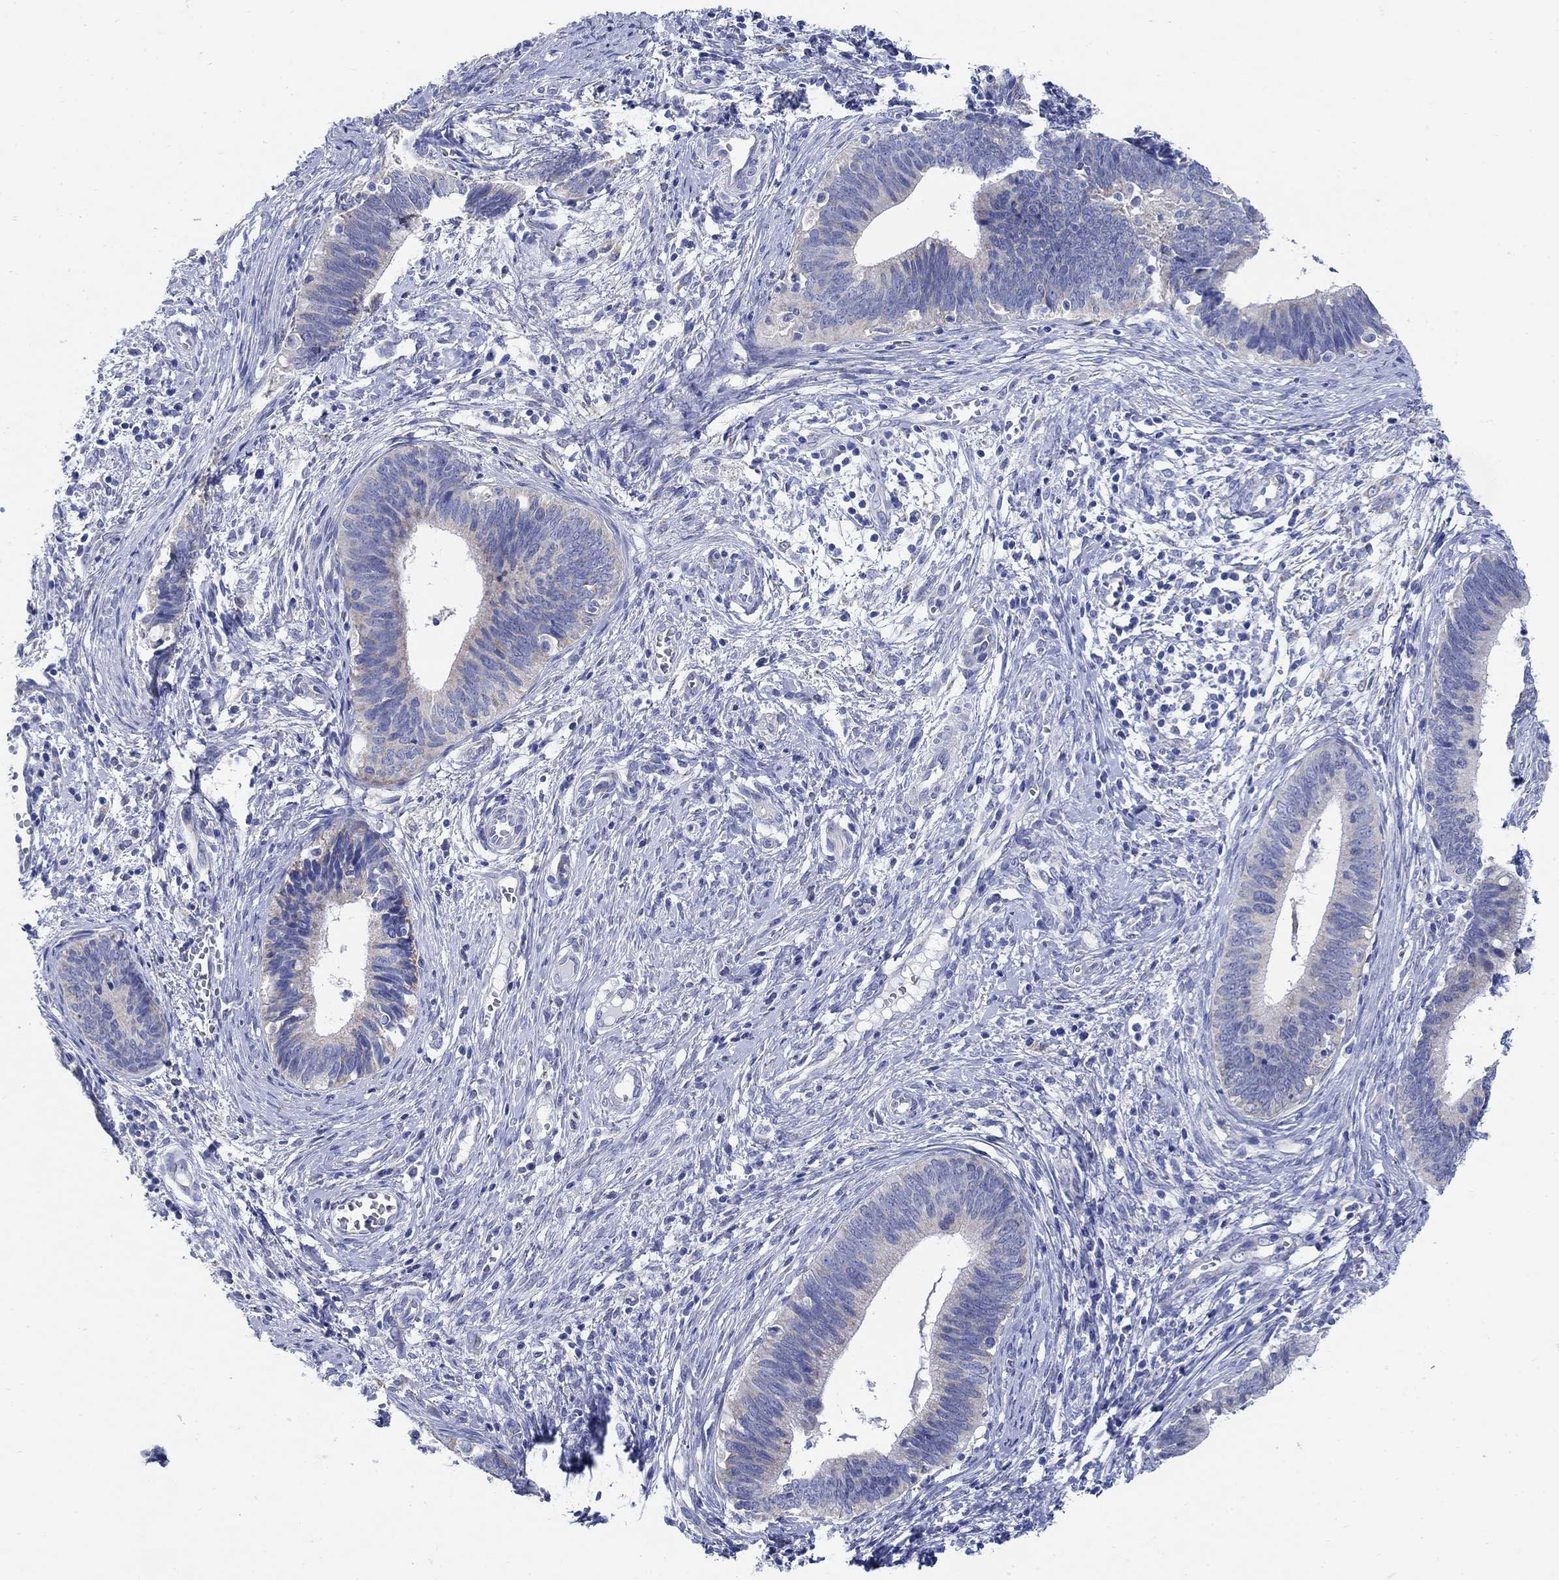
{"staining": {"intensity": "negative", "quantity": "none", "location": "none"}, "tissue": "cervical cancer", "cell_type": "Tumor cells", "image_type": "cancer", "snomed": [{"axis": "morphology", "description": "Adenocarcinoma, NOS"}, {"axis": "topography", "description": "Cervix"}], "caption": "There is no significant positivity in tumor cells of cervical cancer (adenocarcinoma).", "gene": "ZDHHC14", "patient": {"sex": "female", "age": 42}}